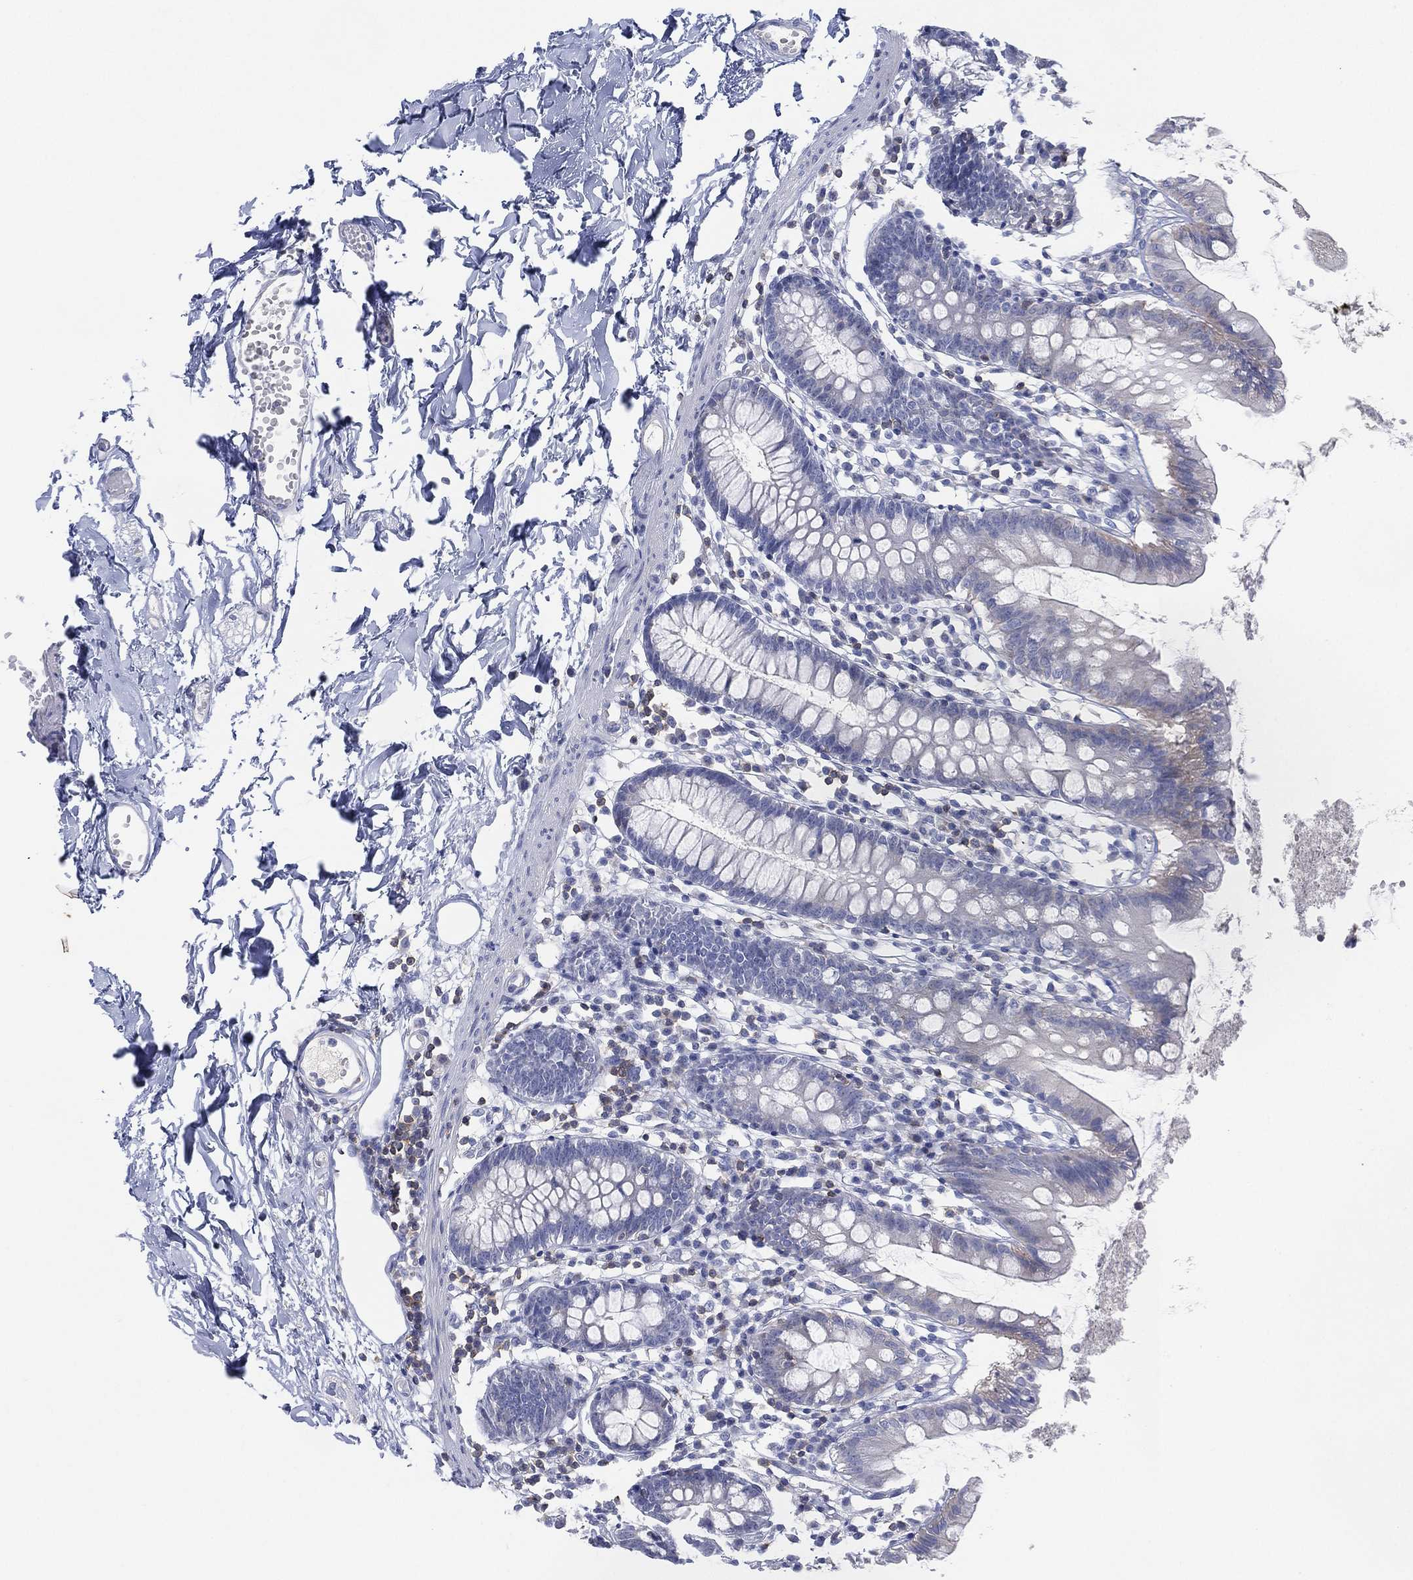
{"staining": {"intensity": "negative", "quantity": "none", "location": "none"}, "tissue": "small intestine", "cell_type": "Glandular cells", "image_type": "normal", "snomed": [{"axis": "morphology", "description": "Normal tissue, NOS"}, {"axis": "topography", "description": "Small intestine"}], "caption": "Glandular cells show no significant expression in benign small intestine. The staining was performed using DAB (3,3'-diaminobenzidine) to visualize the protein expression in brown, while the nuclei were stained in blue with hematoxylin (Magnification: 20x).", "gene": "SEPTIN1", "patient": {"sex": "female", "age": 90}}